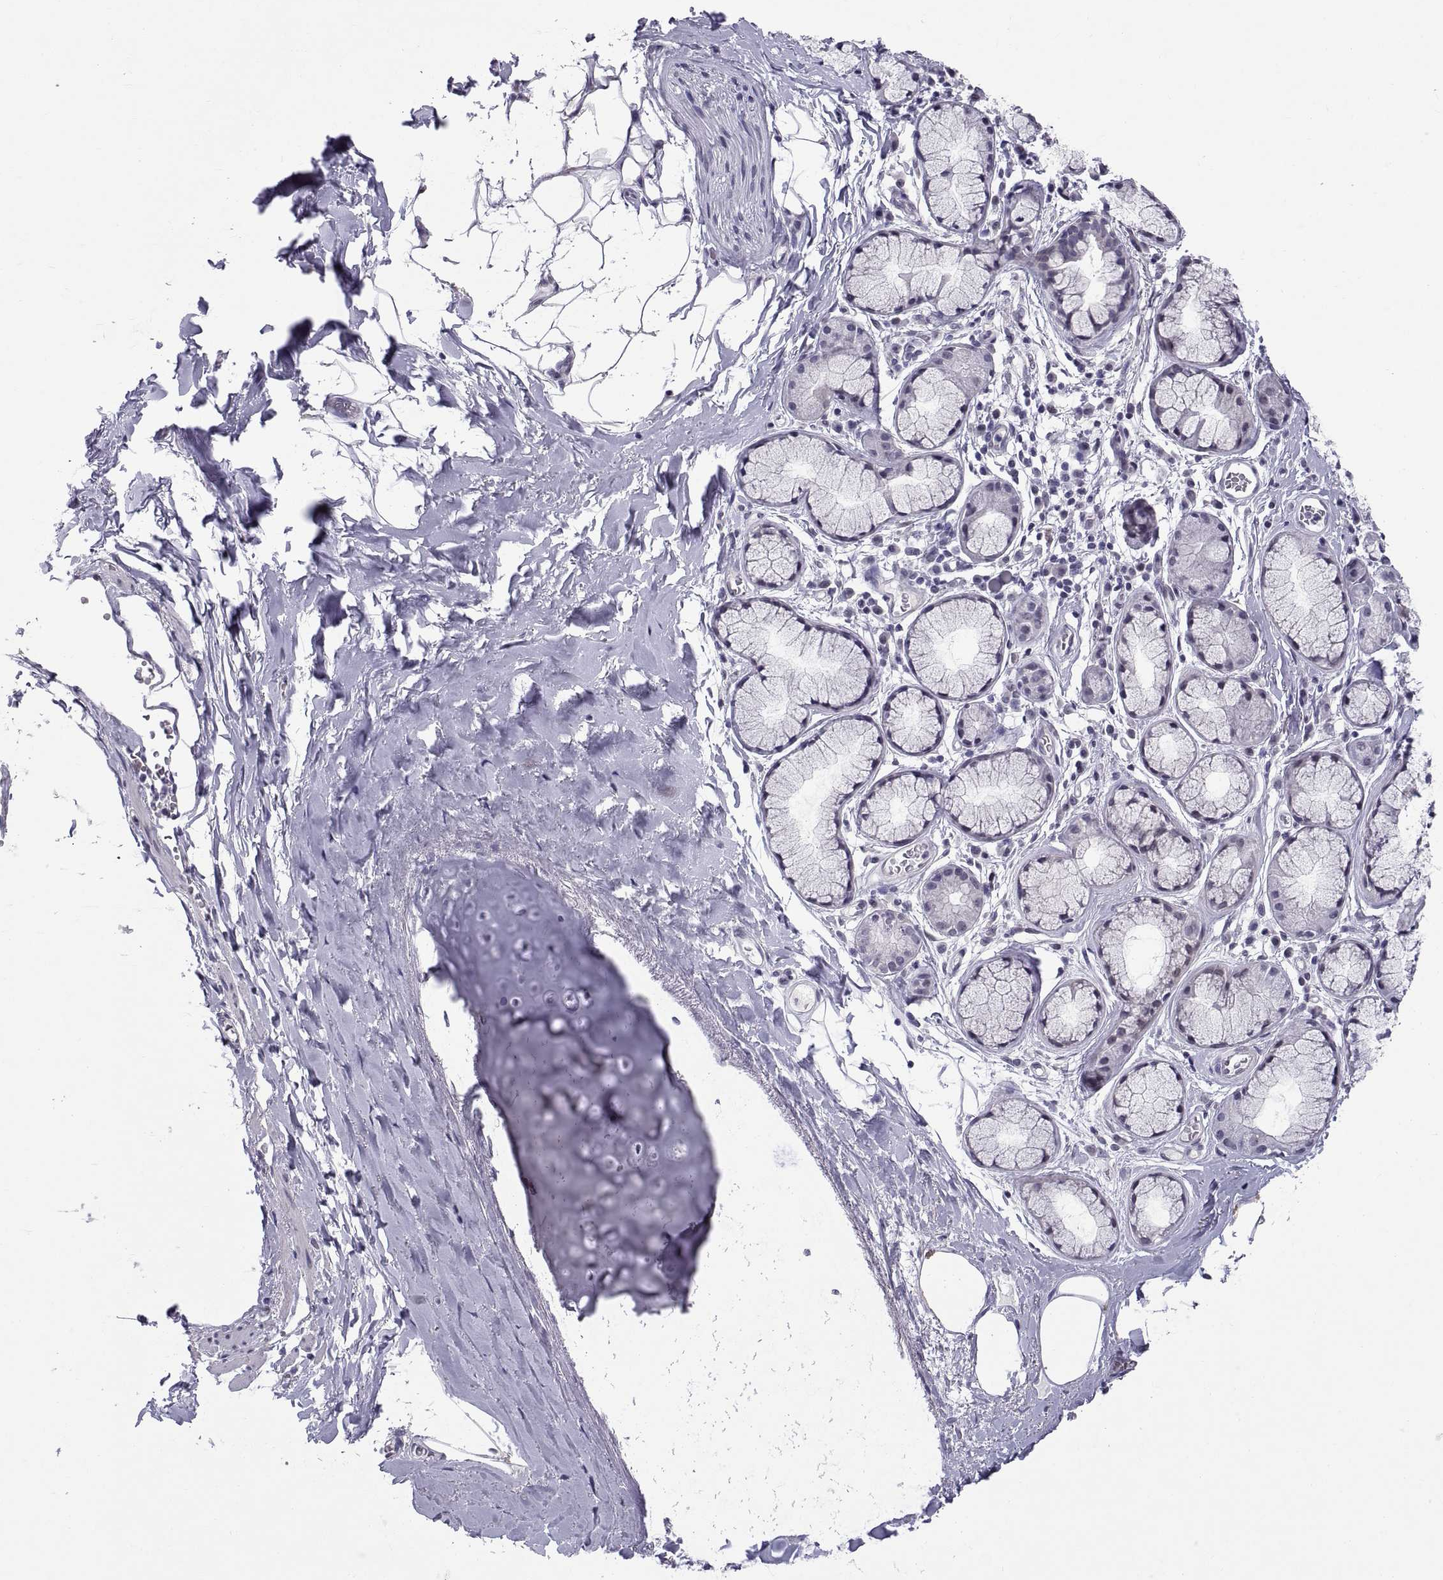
{"staining": {"intensity": "negative", "quantity": "none", "location": "none"}, "tissue": "adipose tissue", "cell_type": "Adipocytes", "image_type": "normal", "snomed": [{"axis": "morphology", "description": "Normal tissue, NOS"}, {"axis": "topography", "description": "Bronchus"}, {"axis": "topography", "description": "Lung"}], "caption": "Adipose tissue stained for a protein using immunohistochemistry demonstrates no expression adipocytes.", "gene": "KRT77", "patient": {"sex": "female", "age": 57}}